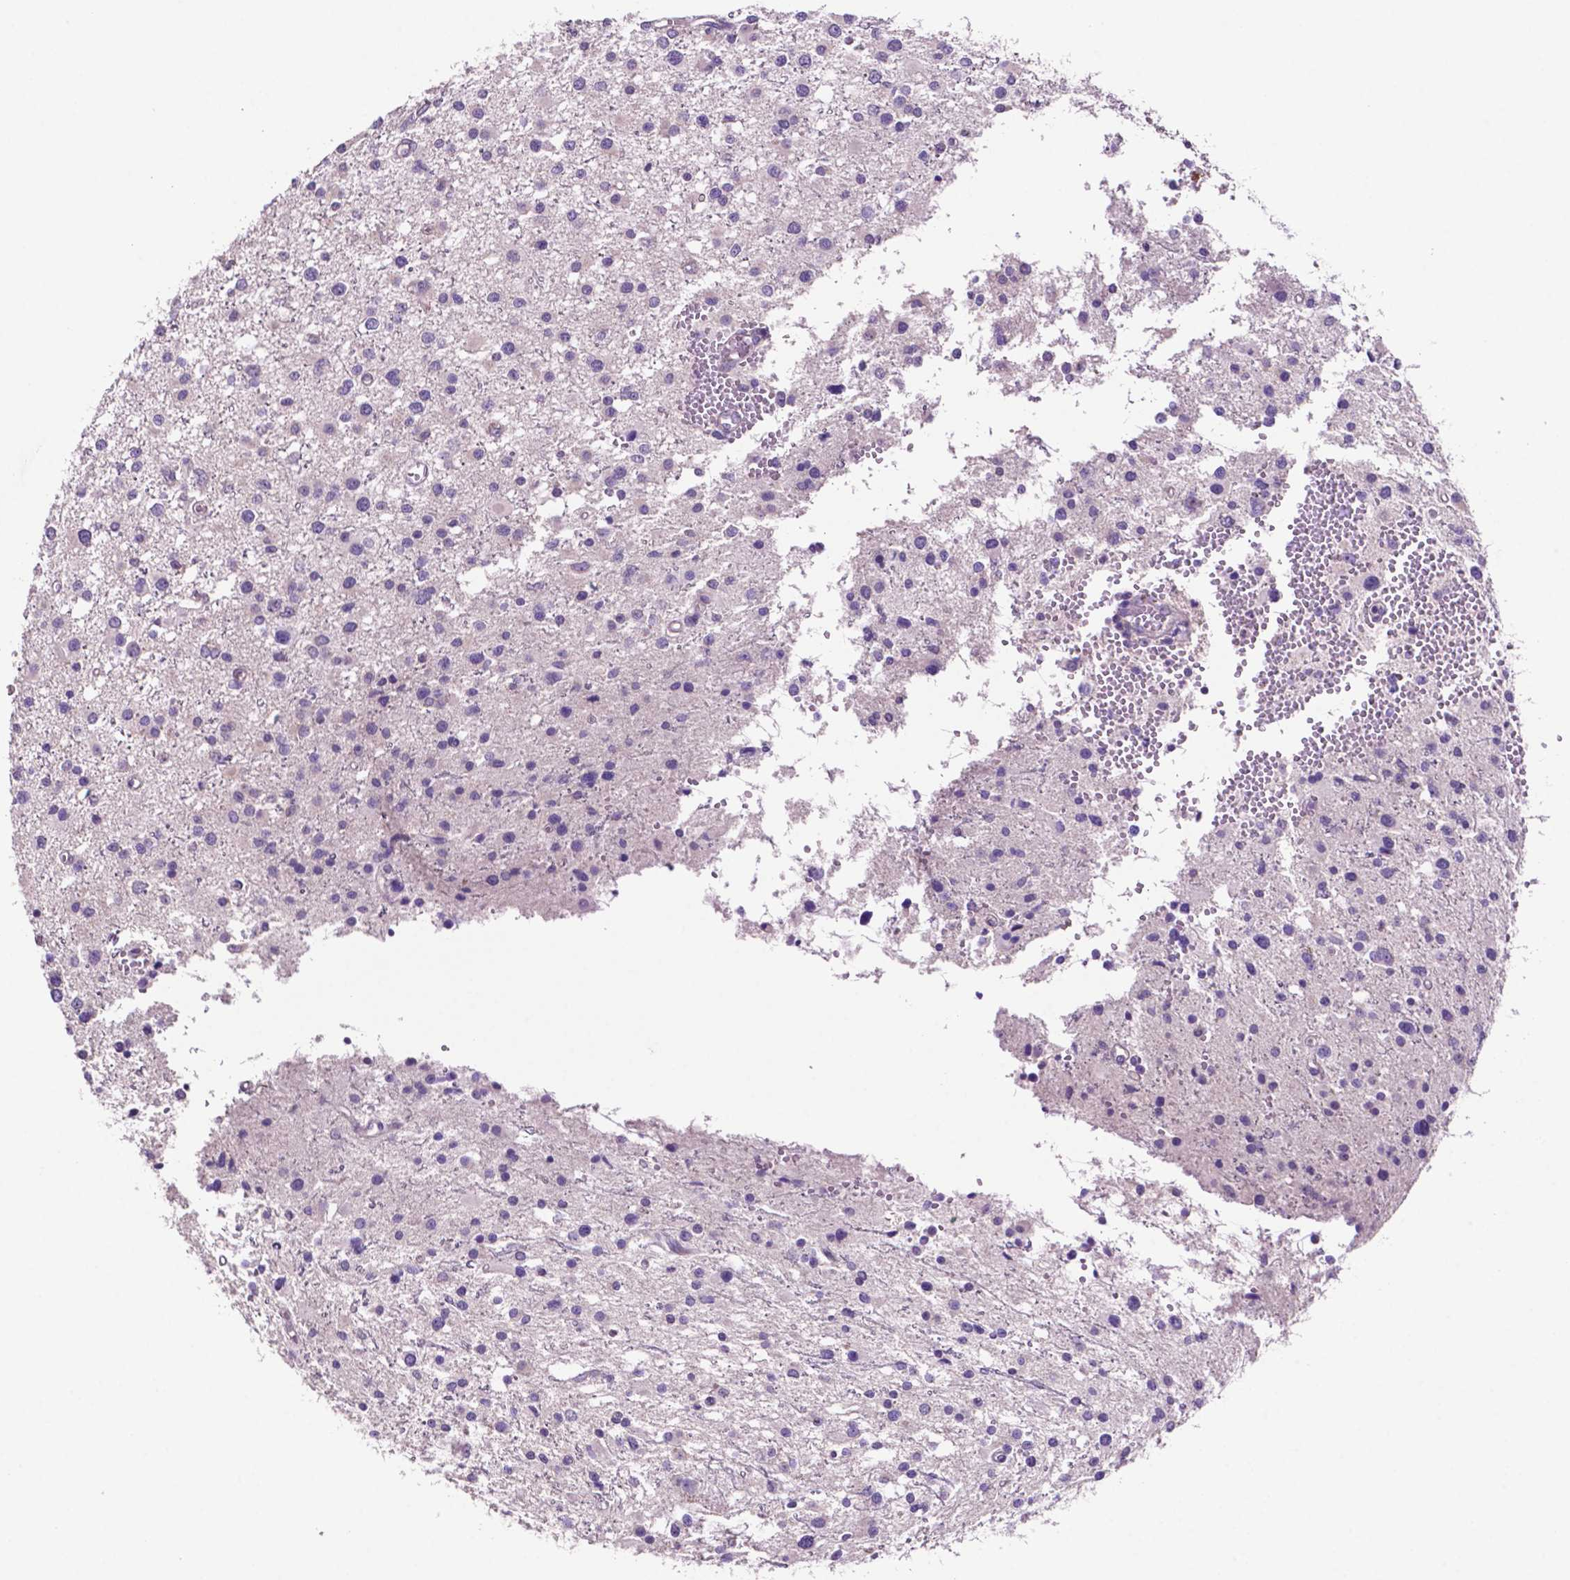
{"staining": {"intensity": "negative", "quantity": "none", "location": "none"}, "tissue": "glioma", "cell_type": "Tumor cells", "image_type": "cancer", "snomed": [{"axis": "morphology", "description": "Glioma, malignant, High grade"}, {"axis": "topography", "description": "Brain"}], "caption": "Tumor cells show no significant positivity in glioma.", "gene": "PRPS2", "patient": {"sex": "male", "age": 54}}